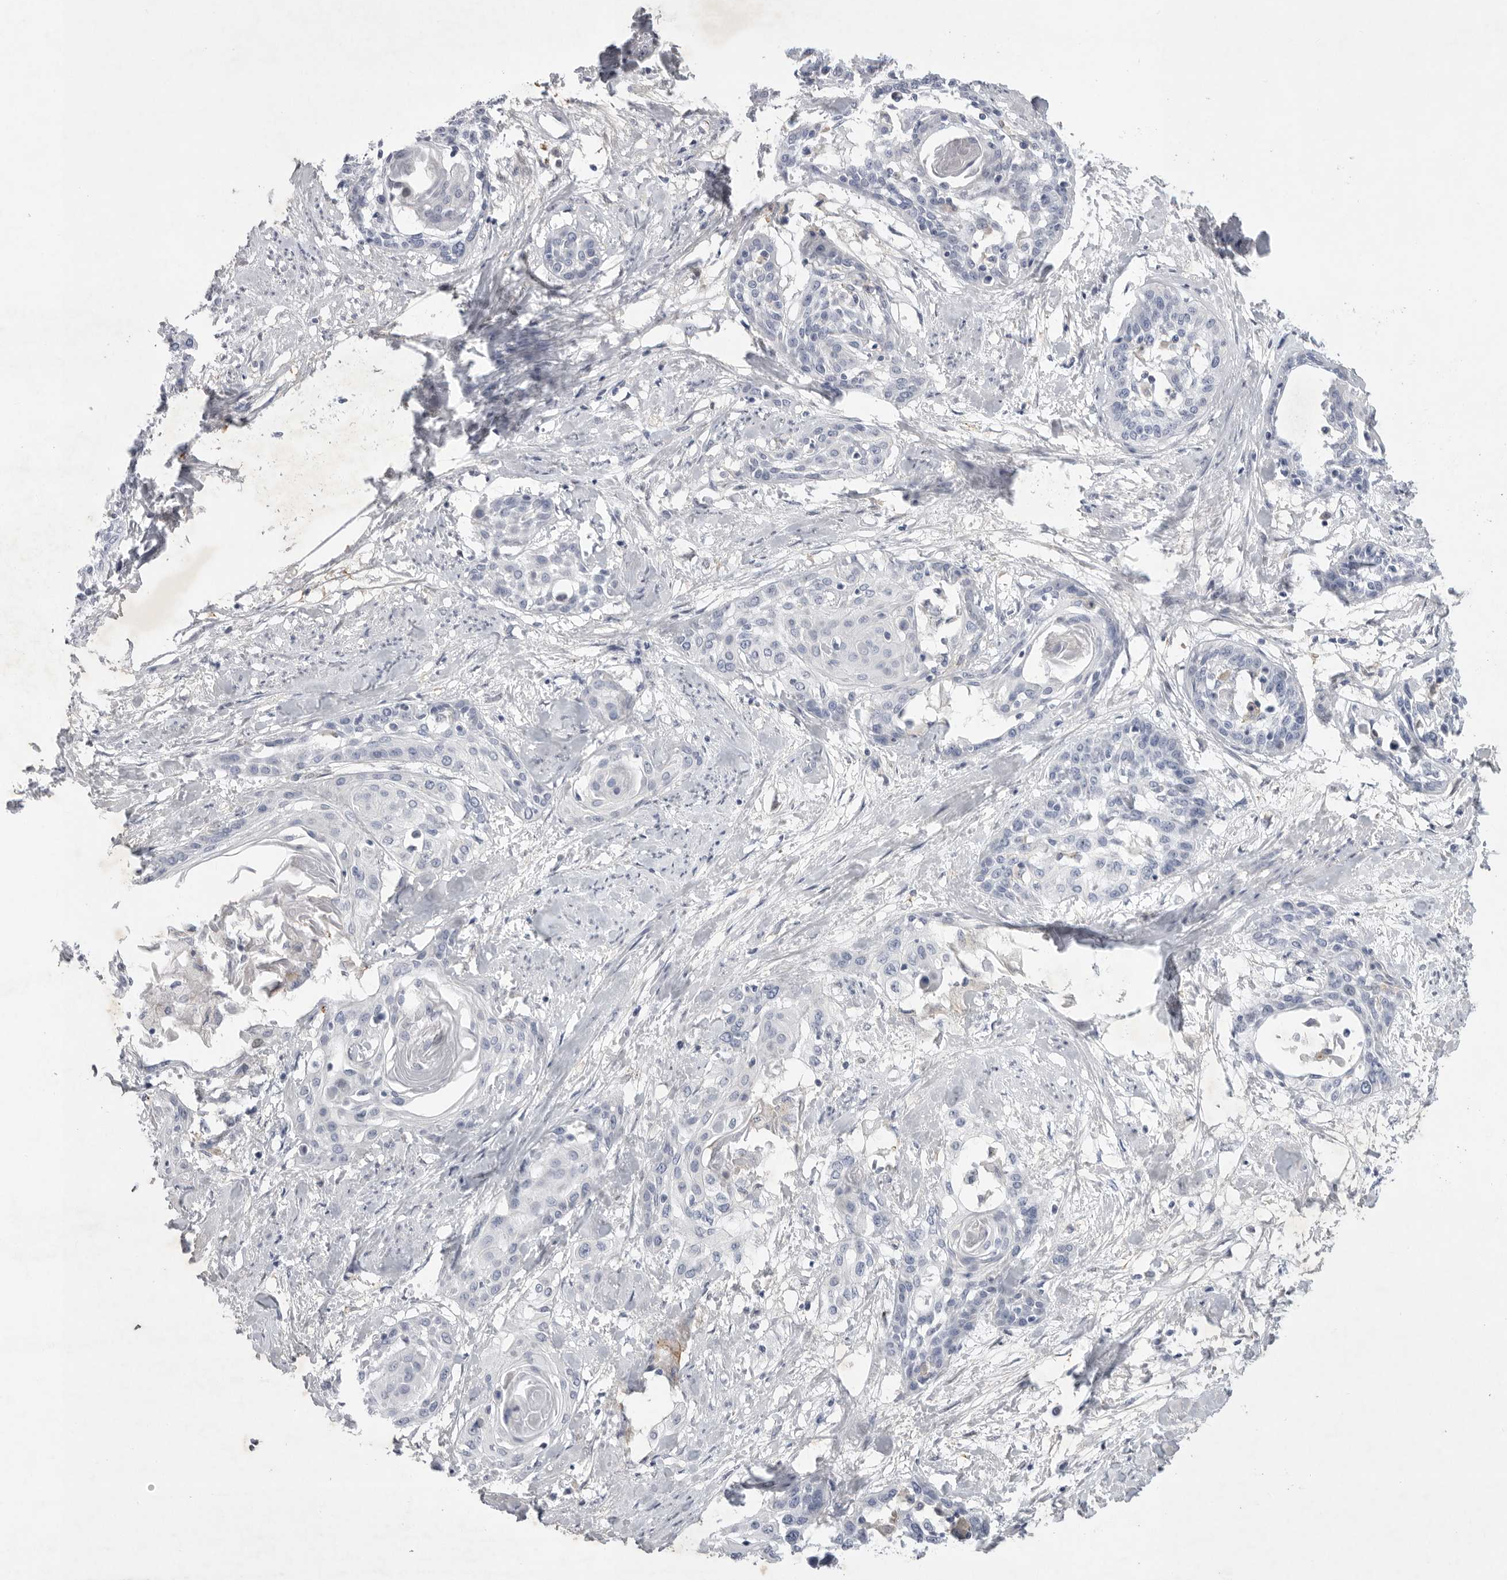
{"staining": {"intensity": "negative", "quantity": "none", "location": "none"}, "tissue": "cervical cancer", "cell_type": "Tumor cells", "image_type": "cancer", "snomed": [{"axis": "morphology", "description": "Squamous cell carcinoma, NOS"}, {"axis": "topography", "description": "Cervix"}], "caption": "Immunohistochemical staining of cervical cancer exhibits no significant staining in tumor cells.", "gene": "SIGLEC10", "patient": {"sex": "female", "age": 57}}